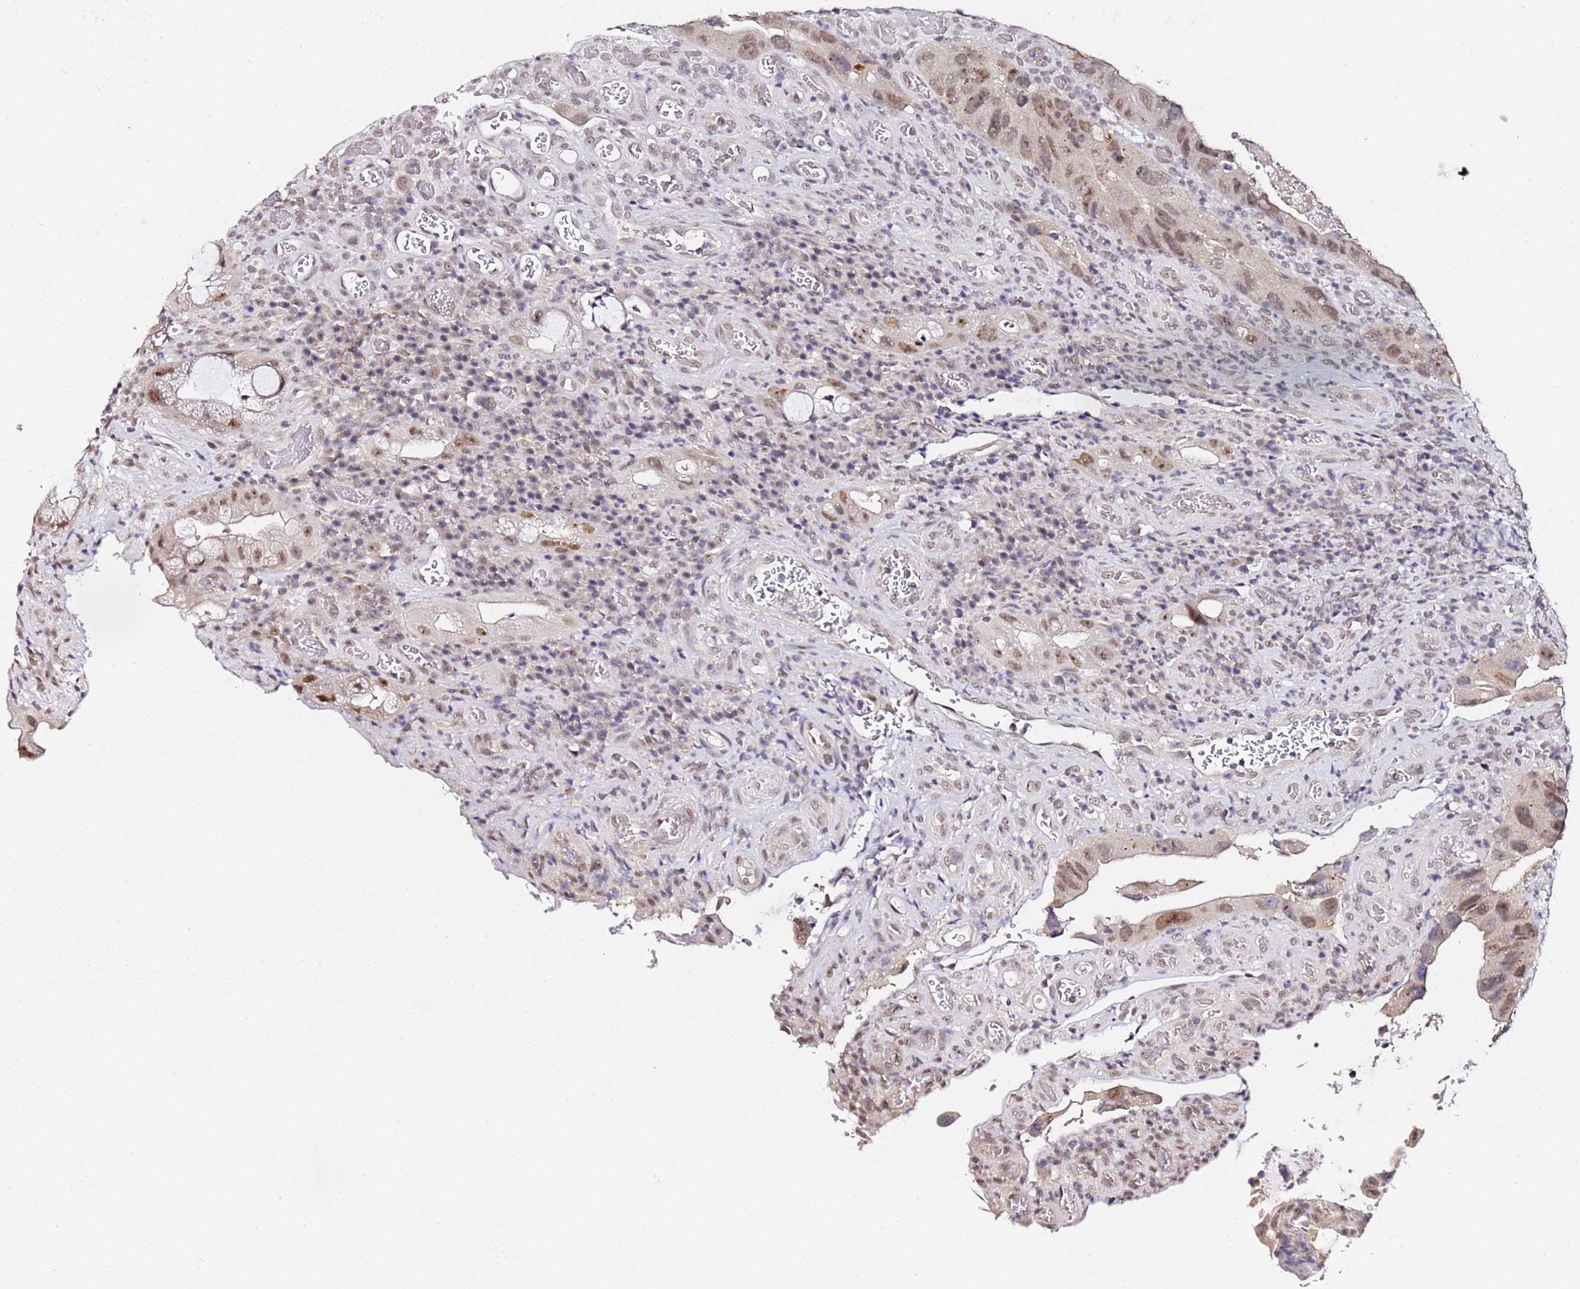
{"staining": {"intensity": "moderate", "quantity": ">75%", "location": "nuclear"}, "tissue": "colorectal cancer", "cell_type": "Tumor cells", "image_type": "cancer", "snomed": [{"axis": "morphology", "description": "Adenocarcinoma, NOS"}, {"axis": "topography", "description": "Rectum"}], "caption": "Immunohistochemistry (DAB (3,3'-diaminobenzidine)) staining of human colorectal cancer (adenocarcinoma) shows moderate nuclear protein positivity in approximately >75% of tumor cells.", "gene": "LSM3", "patient": {"sex": "male", "age": 63}}